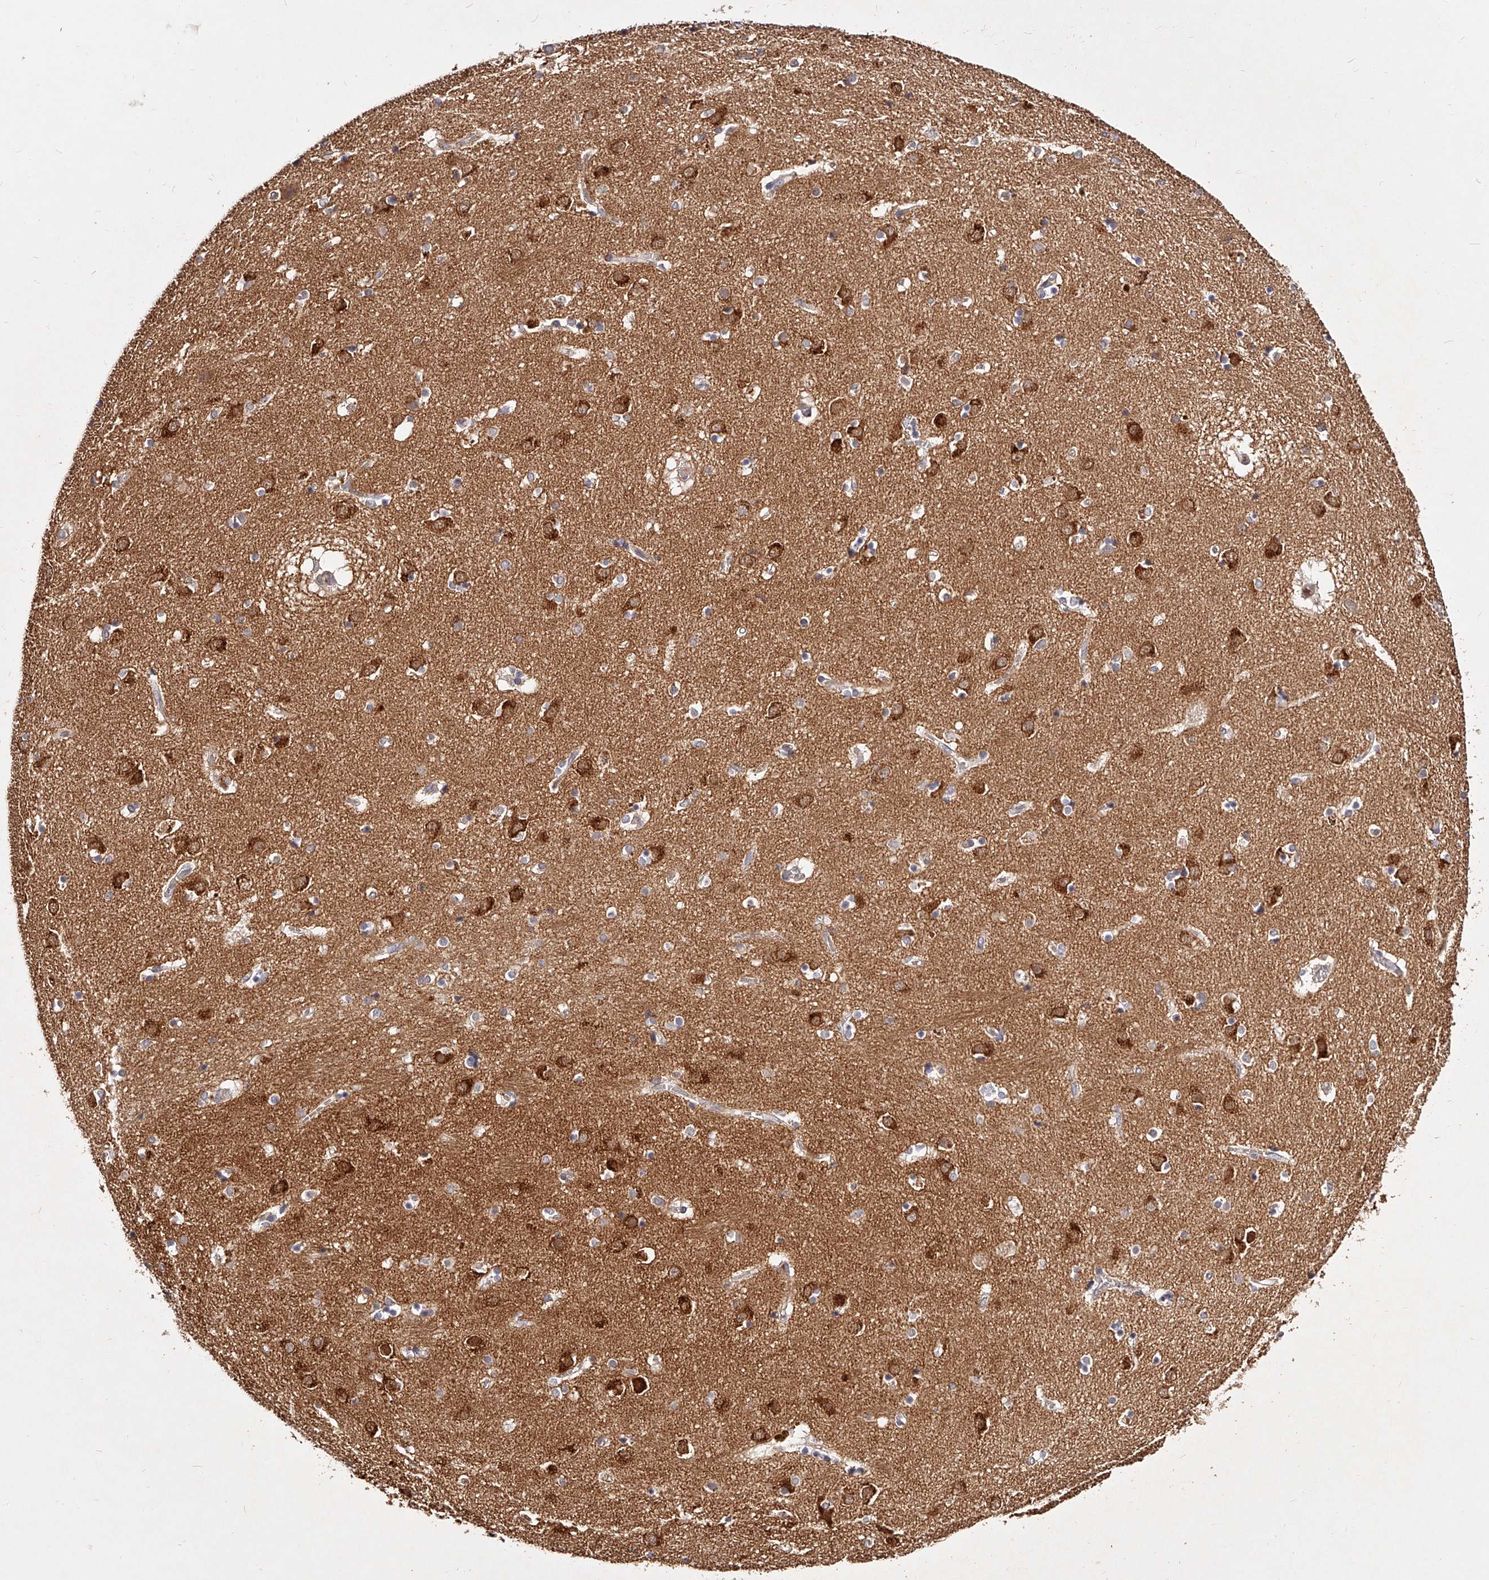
{"staining": {"intensity": "weak", "quantity": "25%-75%", "location": "cytoplasmic/membranous"}, "tissue": "caudate", "cell_type": "Glial cells", "image_type": "normal", "snomed": [{"axis": "morphology", "description": "Normal tissue, NOS"}, {"axis": "topography", "description": "Lateral ventricle wall"}], "caption": "DAB immunohistochemical staining of normal human caudate demonstrates weak cytoplasmic/membranous protein staining in approximately 25%-75% of glial cells. The protein is stained brown, and the nuclei are stained in blue (DAB IHC with brightfield microscopy, high magnification).", "gene": "PHACTR1", "patient": {"sex": "male", "age": 70}}